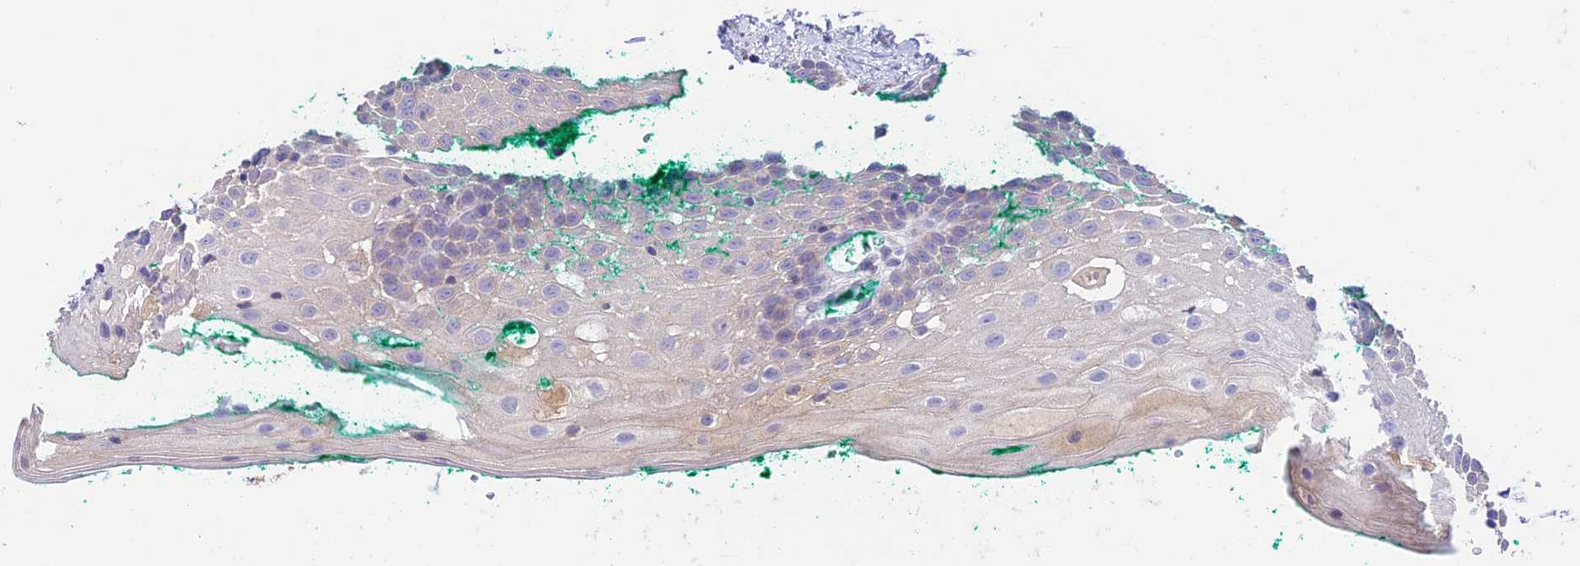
{"staining": {"intensity": "negative", "quantity": "none", "location": "none"}, "tissue": "oral mucosa", "cell_type": "Squamous epithelial cells", "image_type": "normal", "snomed": [{"axis": "morphology", "description": "Normal tissue, NOS"}, {"axis": "topography", "description": "Oral tissue"}], "caption": "The histopathology image displays no staining of squamous epithelial cells in benign oral mucosa.", "gene": "NLRP9", "patient": {"sex": "female", "age": 70}}